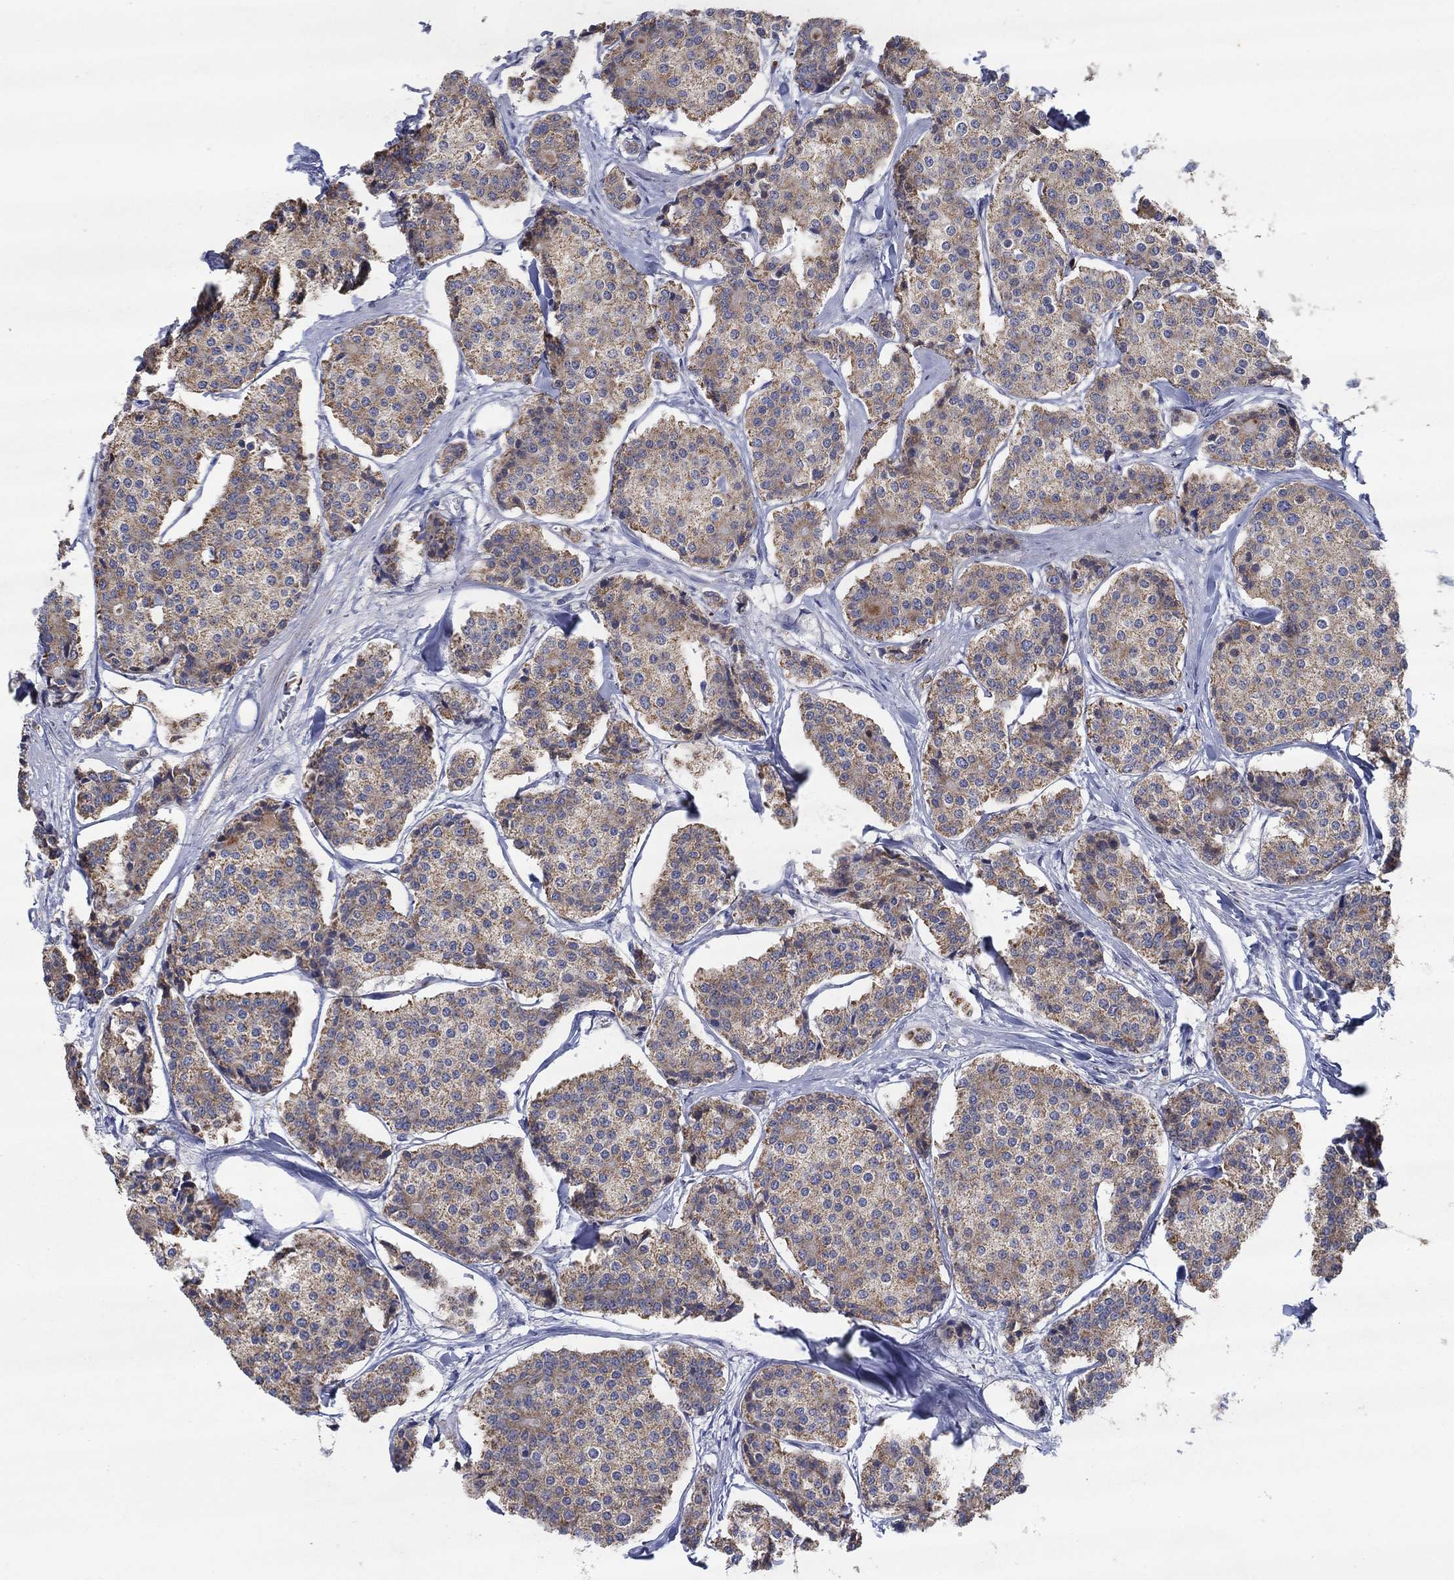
{"staining": {"intensity": "moderate", "quantity": "25%-75%", "location": "cytoplasmic/membranous"}, "tissue": "carcinoid", "cell_type": "Tumor cells", "image_type": "cancer", "snomed": [{"axis": "morphology", "description": "Carcinoid, malignant, NOS"}, {"axis": "topography", "description": "Small intestine"}], "caption": "Human carcinoid stained with a protein marker exhibits moderate staining in tumor cells.", "gene": "C9orf85", "patient": {"sex": "female", "age": 65}}